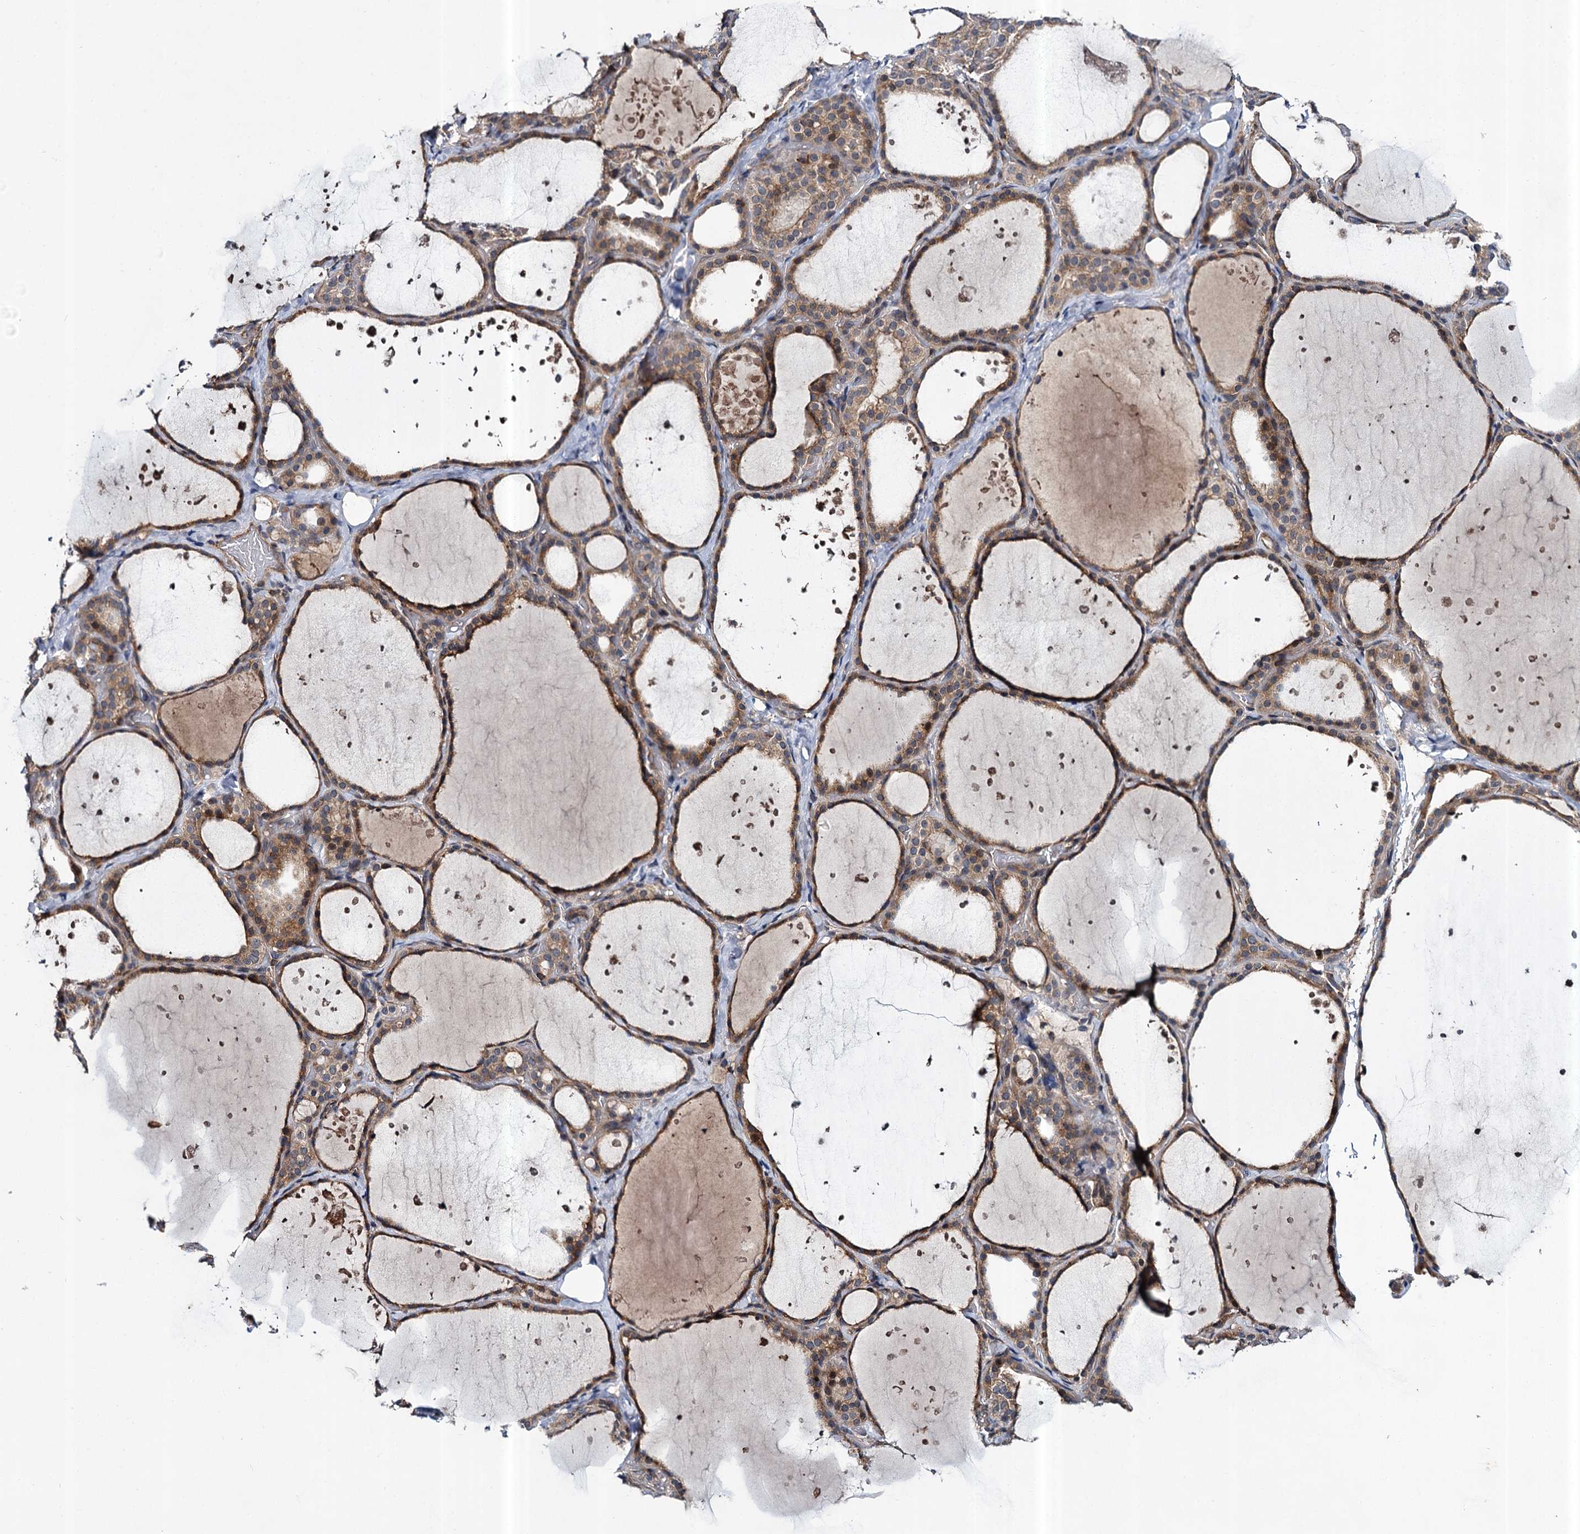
{"staining": {"intensity": "moderate", "quantity": ">75%", "location": "cytoplasmic/membranous,nuclear"}, "tissue": "thyroid gland", "cell_type": "Glandular cells", "image_type": "normal", "snomed": [{"axis": "morphology", "description": "Normal tissue, NOS"}, {"axis": "topography", "description": "Thyroid gland"}], "caption": "Protein staining of normal thyroid gland demonstrates moderate cytoplasmic/membranous,nuclear staining in approximately >75% of glandular cells. (DAB (3,3'-diaminobenzidine) = brown stain, brightfield microscopy at high magnification).", "gene": "ABLIM1", "patient": {"sex": "female", "age": 44}}